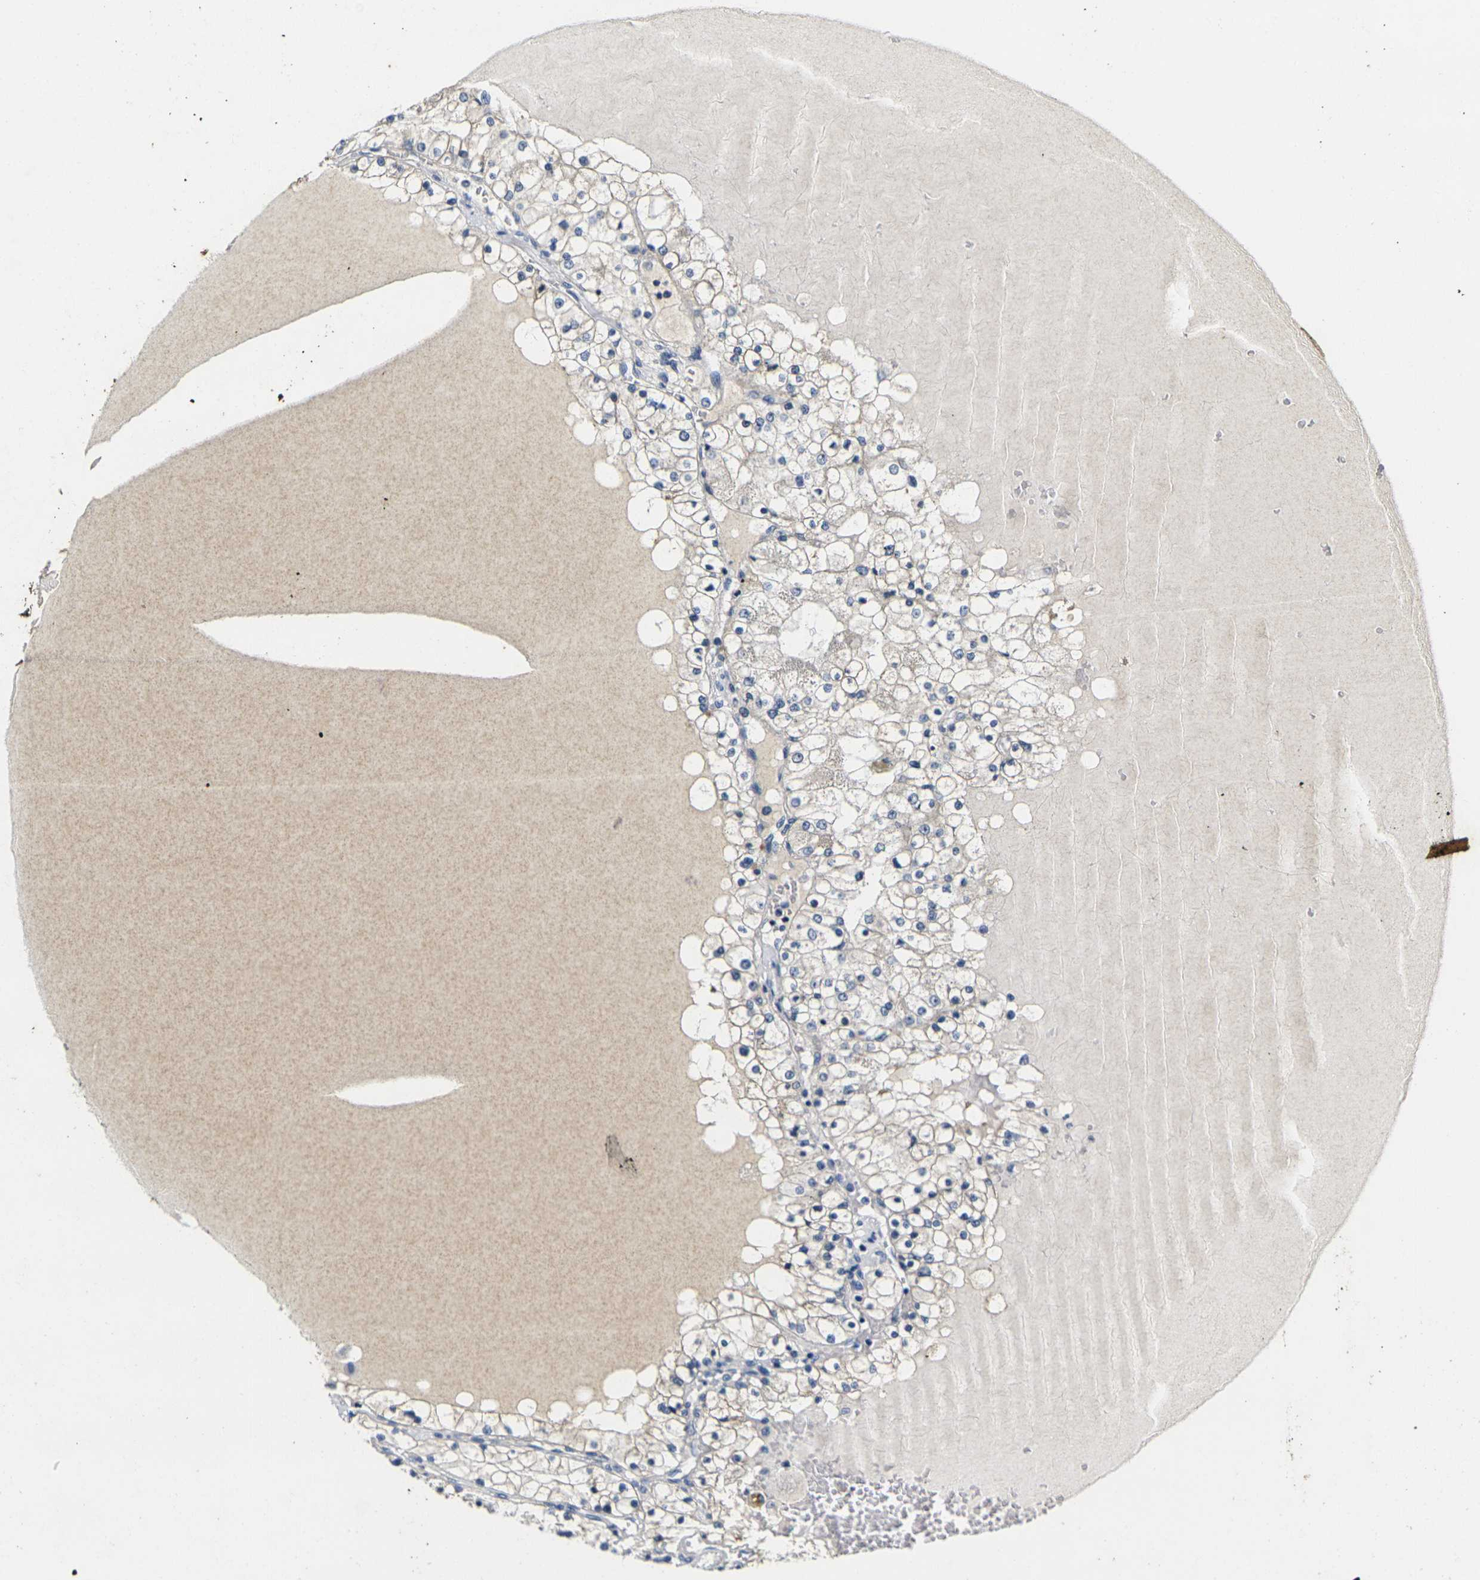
{"staining": {"intensity": "weak", "quantity": "25%-75%", "location": "cytoplasmic/membranous"}, "tissue": "renal cancer", "cell_type": "Tumor cells", "image_type": "cancer", "snomed": [{"axis": "morphology", "description": "Adenocarcinoma, NOS"}, {"axis": "topography", "description": "Kidney"}], "caption": "Renal cancer stained for a protein exhibits weak cytoplasmic/membranous positivity in tumor cells.", "gene": "NOCT", "patient": {"sex": "male", "age": 68}}